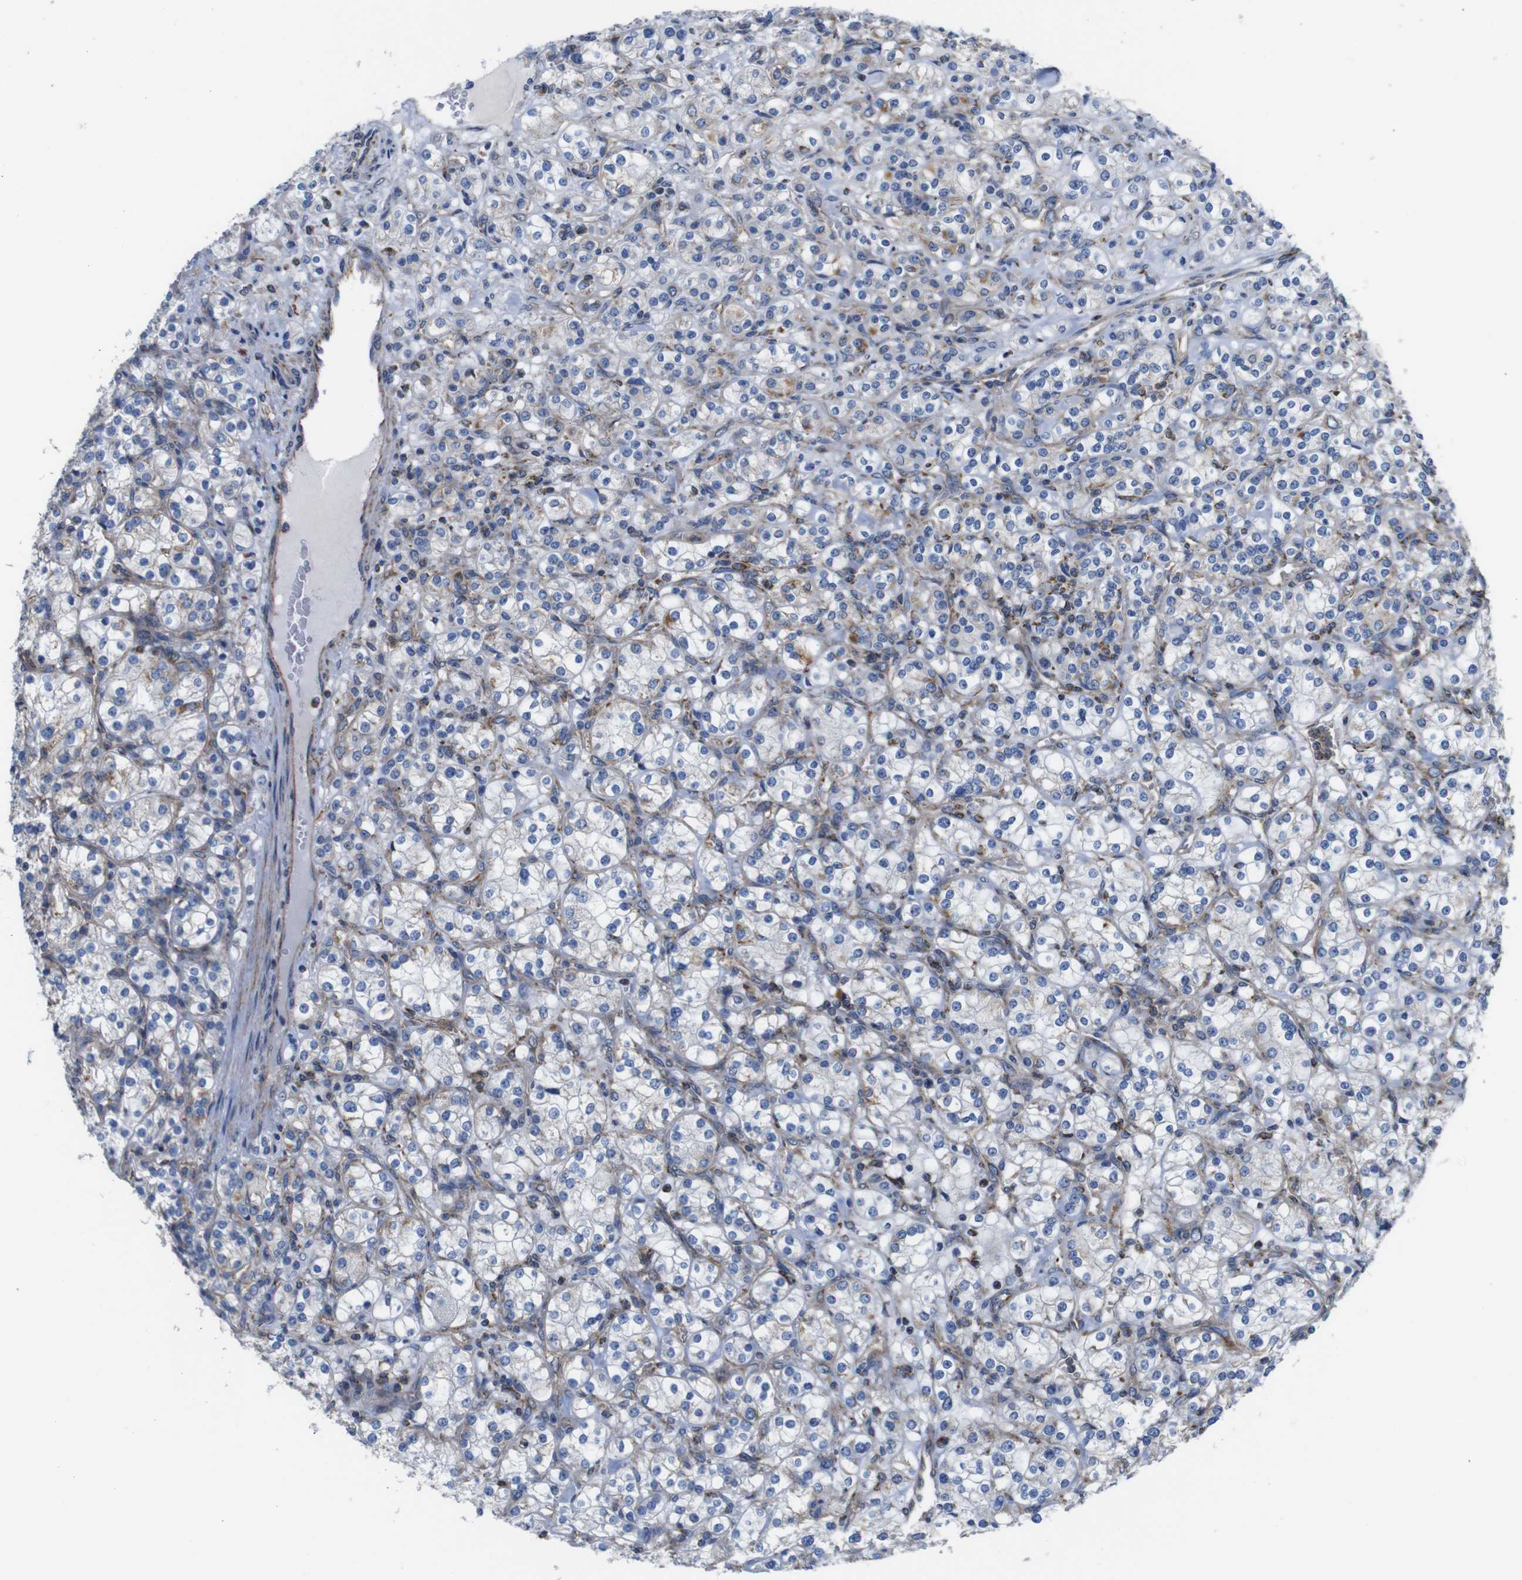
{"staining": {"intensity": "moderate", "quantity": "<25%", "location": "cytoplasmic/membranous"}, "tissue": "renal cancer", "cell_type": "Tumor cells", "image_type": "cancer", "snomed": [{"axis": "morphology", "description": "Adenocarcinoma, NOS"}, {"axis": "topography", "description": "Kidney"}], "caption": "Tumor cells reveal moderate cytoplasmic/membranous positivity in about <25% of cells in renal adenocarcinoma.", "gene": "PDCD1LG2", "patient": {"sex": "male", "age": 77}}